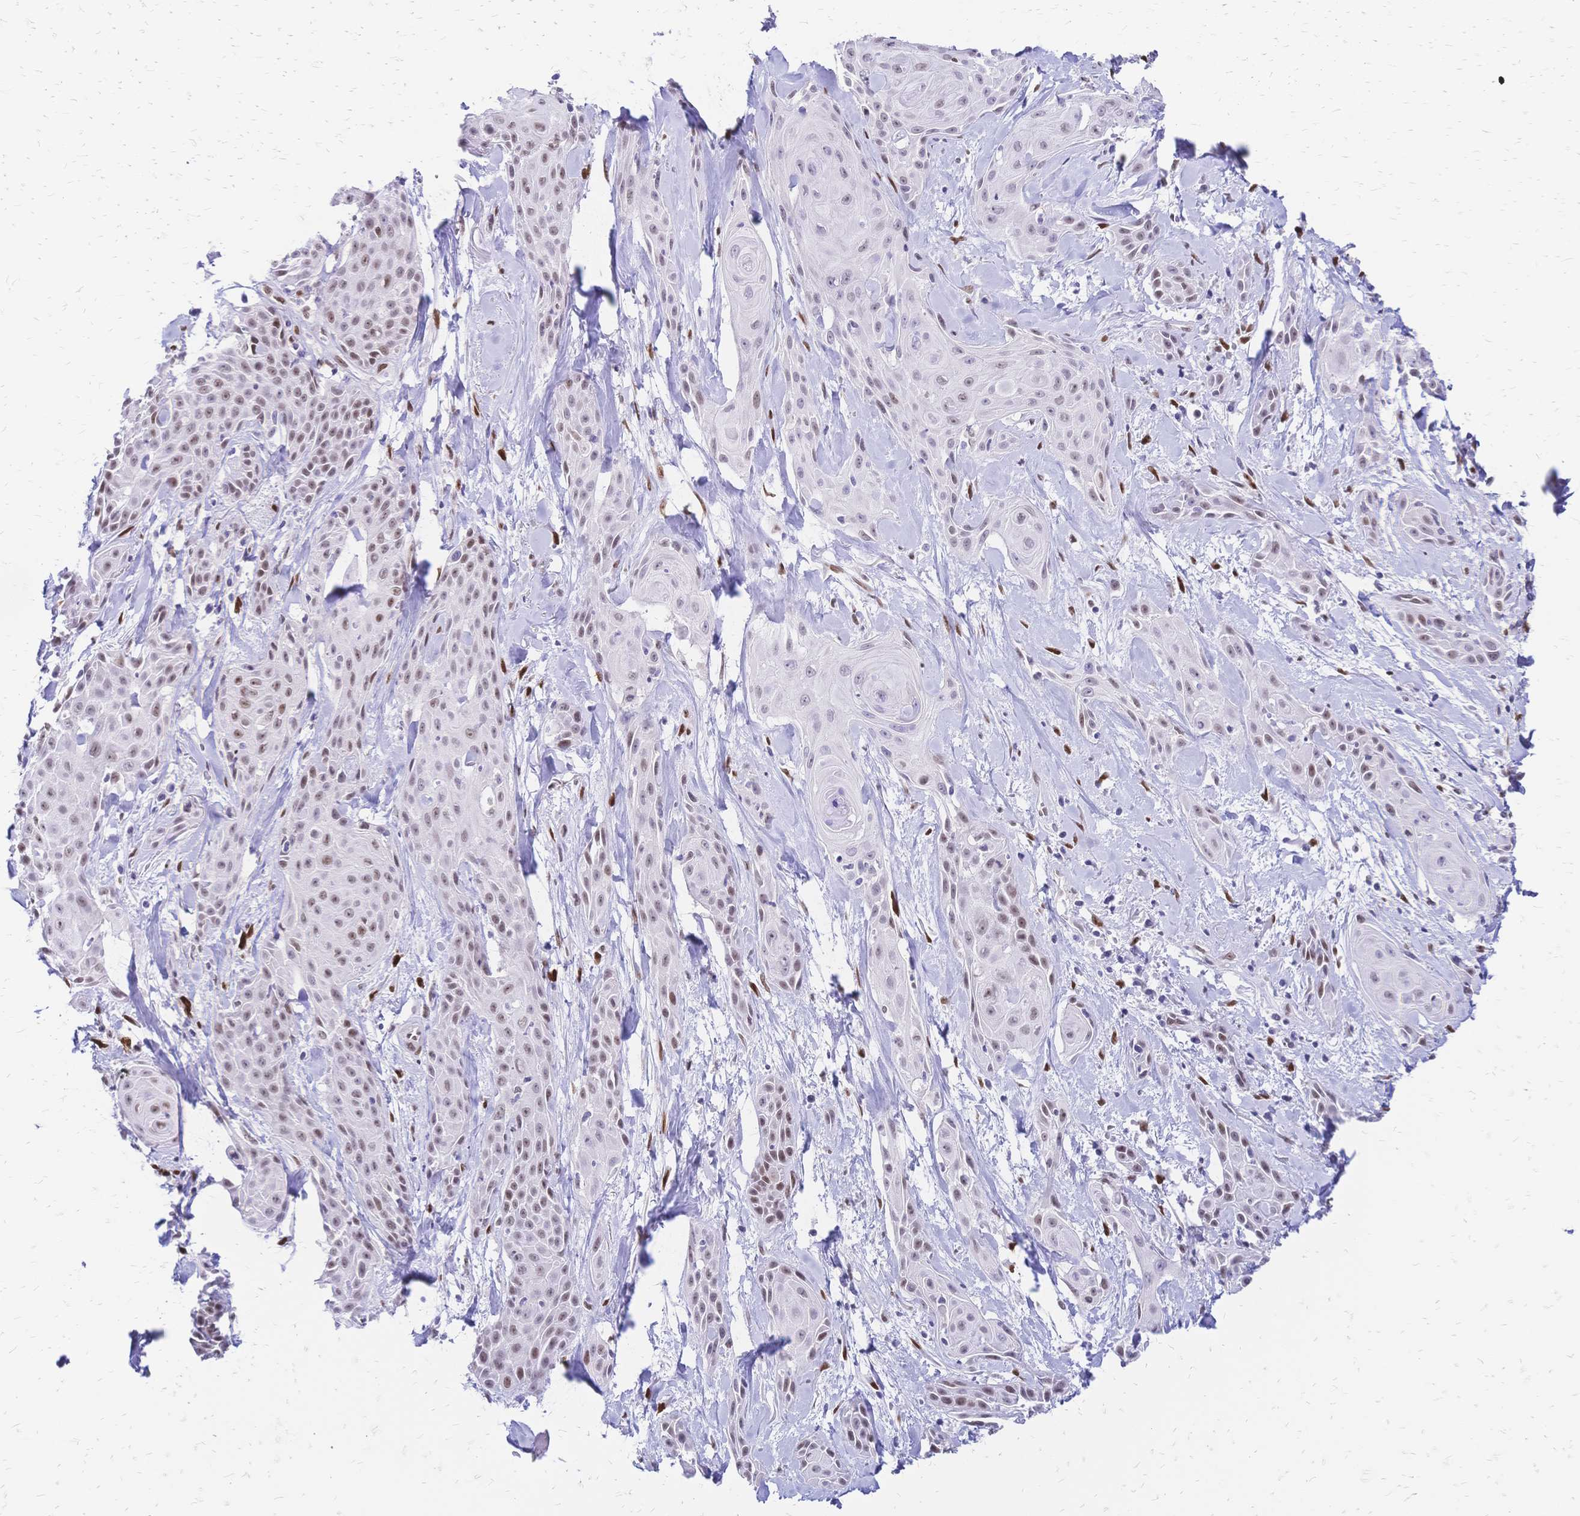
{"staining": {"intensity": "moderate", "quantity": "25%-75%", "location": "nuclear"}, "tissue": "skin cancer", "cell_type": "Tumor cells", "image_type": "cancer", "snomed": [{"axis": "morphology", "description": "Squamous cell carcinoma, NOS"}, {"axis": "topography", "description": "Skin"}, {"axis": "topography", "description": "Anal"}], "caption": "Immunohistochemistry of human squamous cell carcinoma (skin) reveals medium levels of moderate nuclear staining in approximately 25%-75% of tumor cells.", "gene": "NFIC", "patient": {"sex": "male", "age": 64}}